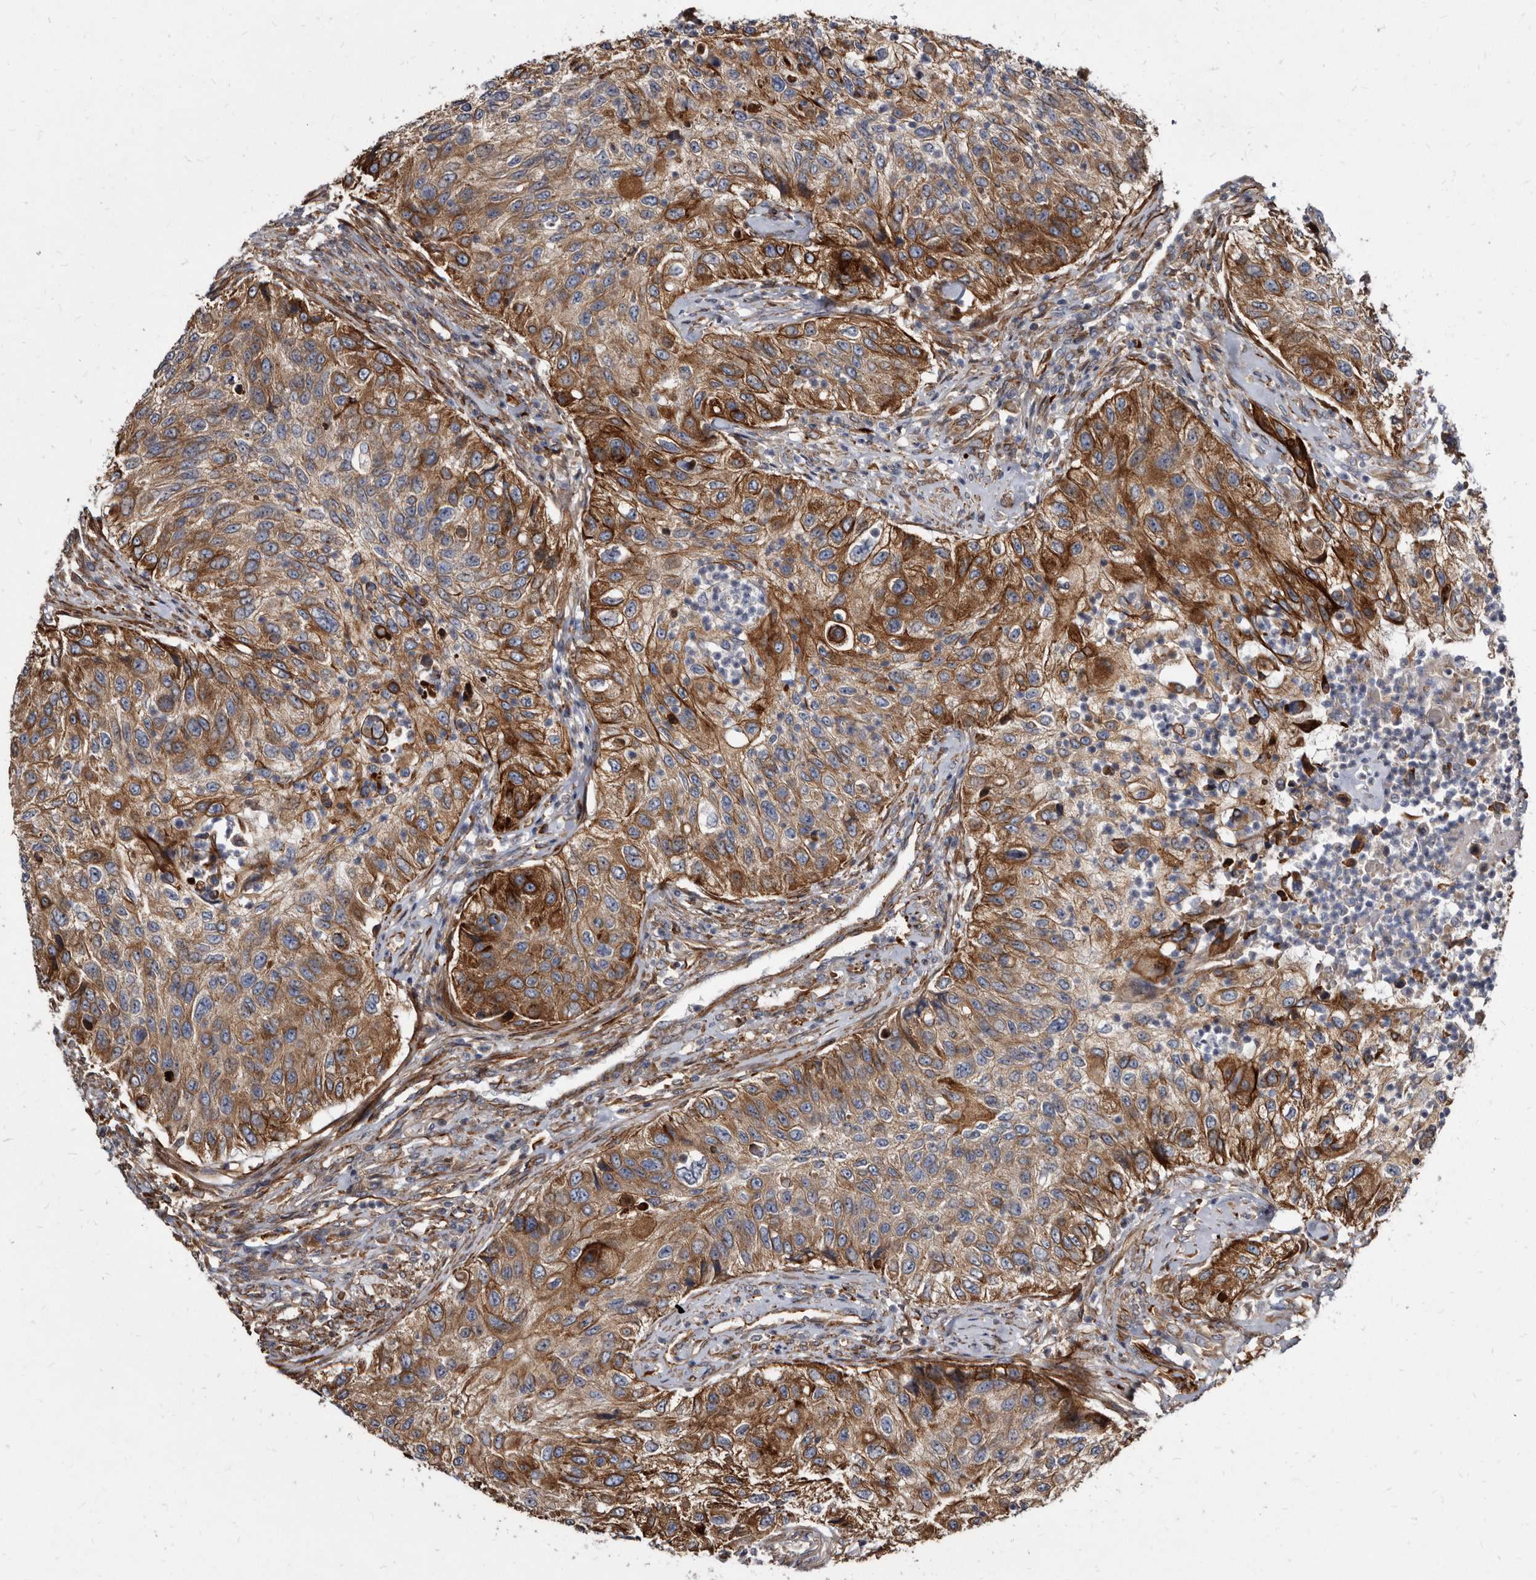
{"staining": {"intensity": "strong", "quantity": ">75%", "location": "cytoplasmic/membranous"}, "tissue": "urothelial cancer", "cell_type": "Tumor cells", "image_type": "cancer", "snomed": [{"axis": "morphology", "description": "Urothelial carcinoma, High grade"}, {"axis": "topography", "description": "Urinary bladder"}], "caption": "Strong cytoplasmic/membranous protein expression is present in approximately >75% of tumor cells in high-grade urothelial carcinoma.", "gene": "KCTD20", "patient": {"sex": "female", "age": 60}}